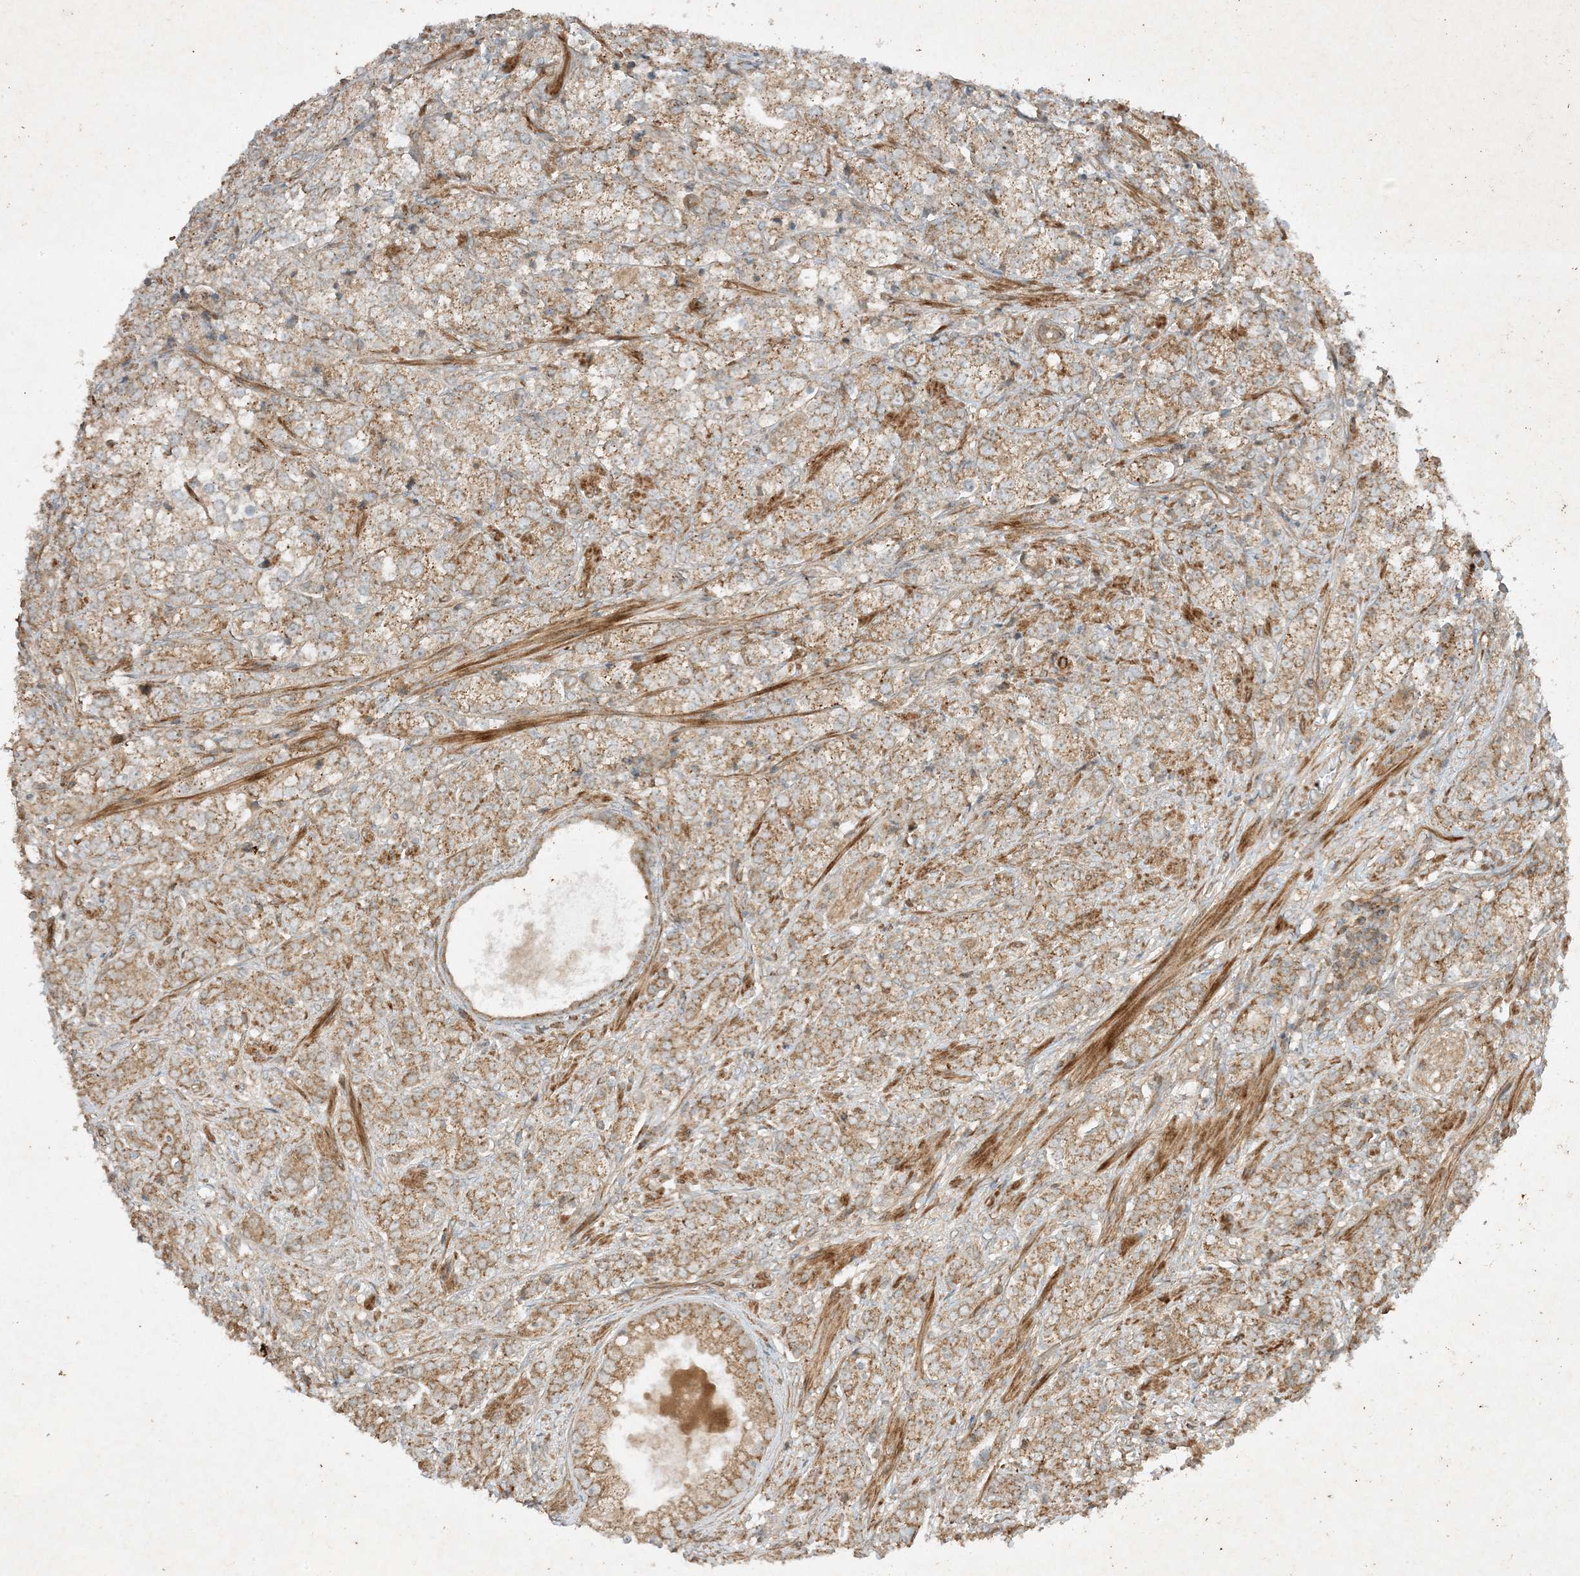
{"staining": {"intensity": "moderate", "quantity": ">75%", "location": "cytoplasmic/membranous"}, "tissue": "prostate cancer", "cell_type": "Tumor cells", "image_type": "cancer", "snomed": [{"axis": "morphology", "description": "Adenocarcinoma, High grade"}, {"axis": "topography", "description": "Prostate"}], "caption": "Moderate cytoplasmic/membranous expression for a protein is seen in approximately >75% of tumor cells of prostate cancer (adenocarcinoma (high-grade)) using immunohistochemistry (IHC).", "gene": "XRN1", "patient": {"sex": "male", "age": 69}}